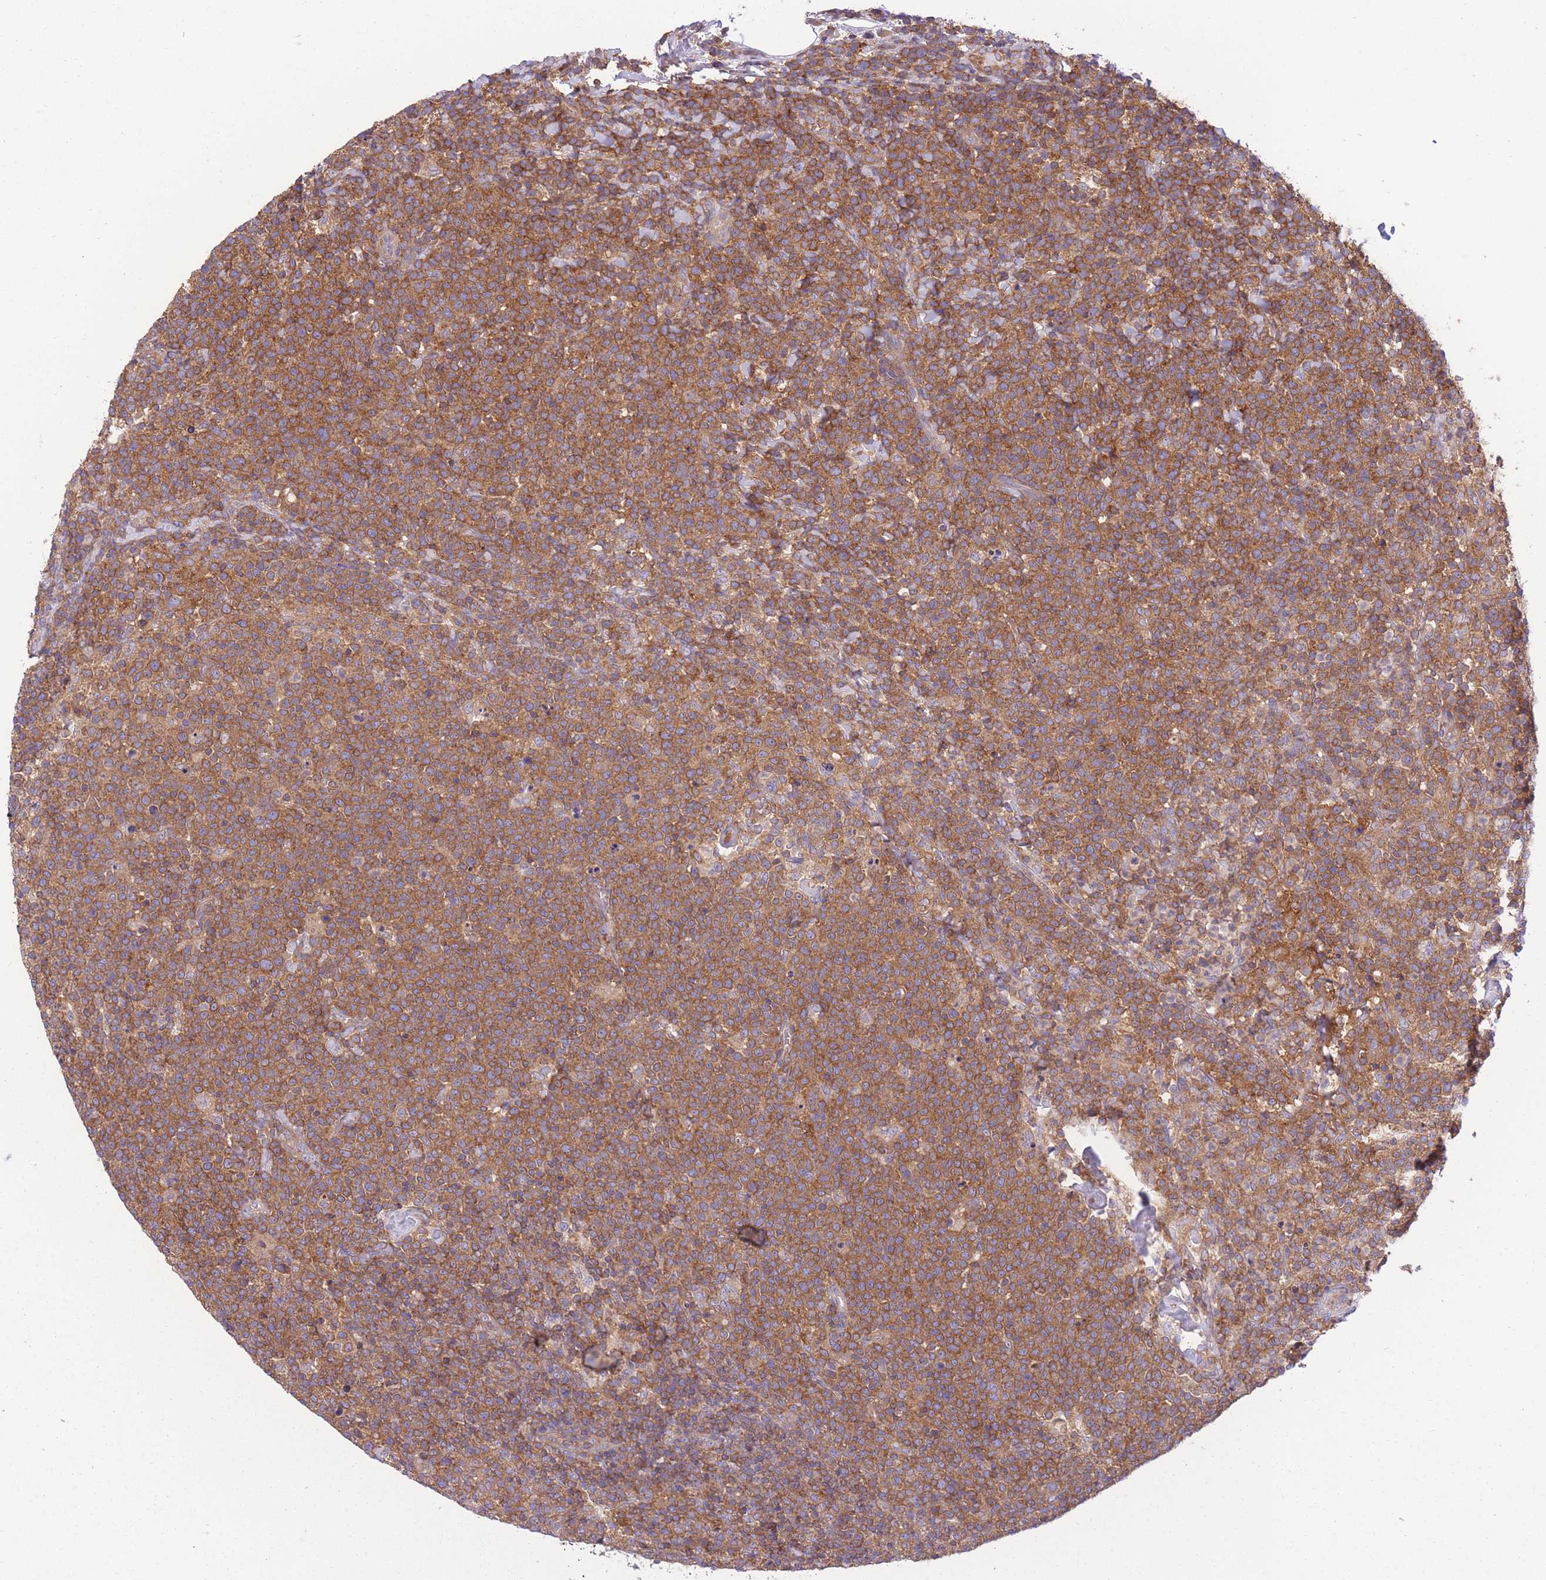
{"staining": {"intensity": "moderate", "quantity": ">75%", "location": "cytoplasmic/membranous"}, "tissue": "lymphoma", "cell_type": "Tumor cells", "image_type": "cancer", "snomed": [{"axis": "morphology", "description": "Malignant lymphoma, non-Hodgkin's type, High grade"}, {"axis": "topography", "description": "Lymph node"}], "caption": "Immunohistochemistry (IHC) photomicrograph of neoplastic tissue: human malignant lymphoma, non-Hodgkin's type (high-grade) stained using immunohistochemistry (IHC) demonstrates medium levels of moderate protein expression localized specifically in the cytoplasmic/membranous of tumor cells, appearing as a cytoplasmic/membranous brown color.", "gene": "PRKAR1A", "patient": {"sex": "male", "age": 61}}